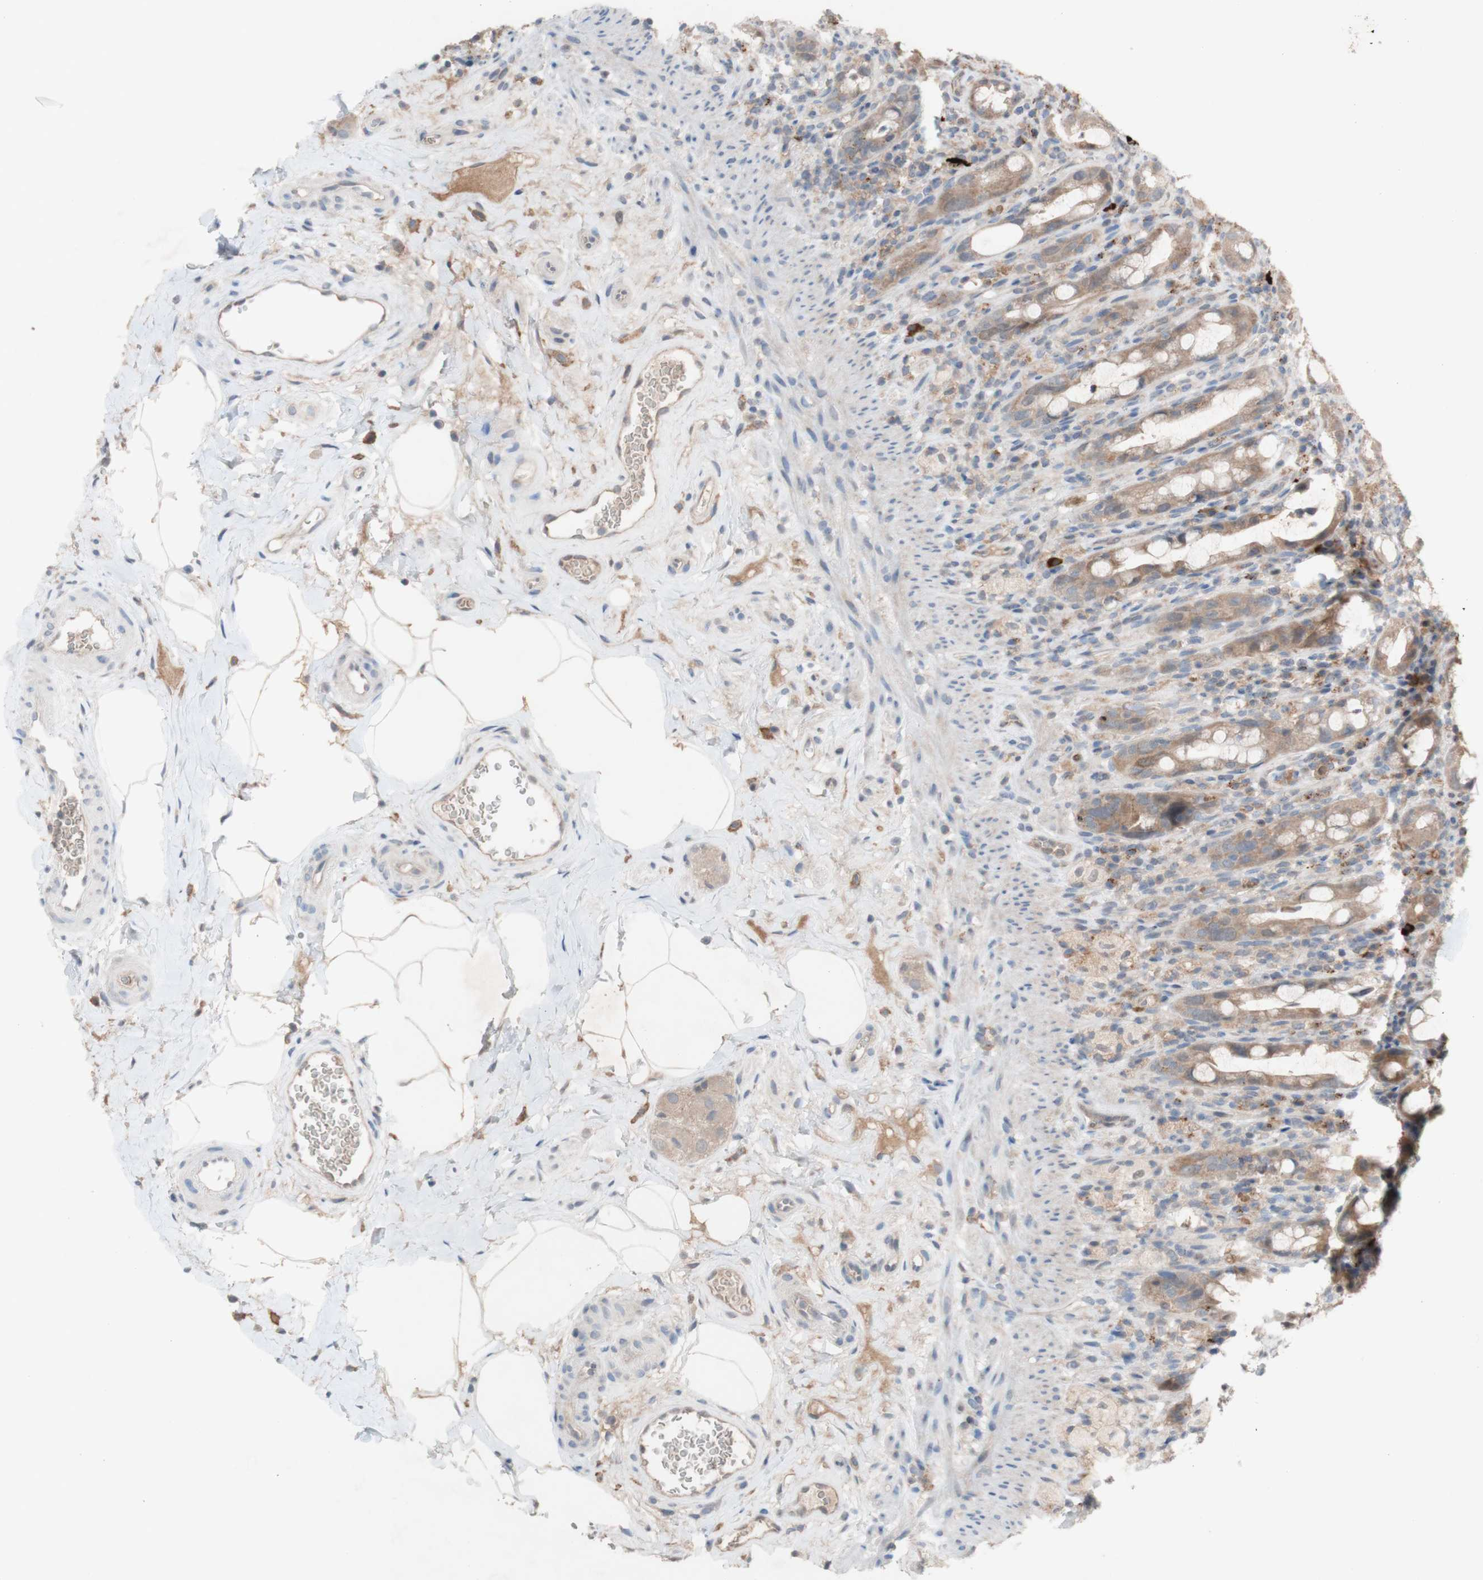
{"staining": {"intensity": "weak", "quantity": ">75%", "location": "cytoplasmic/membranous"}, "tissue": "rectum", "cell_type": "Glandular cells", "image_type": "normal", "snomed": [{"axis": "morphology", "description": "Normal tissue, NOS"}, {"axis": "topography", "description": "Rectum"}], "caption": "Rectum stained with immunohistochemistry reveals weak cytoplasmic/membranous staining in about >75% of glandular cells.", "gene": "PEX2", "patient": {"sex": "male", "age": 44}}